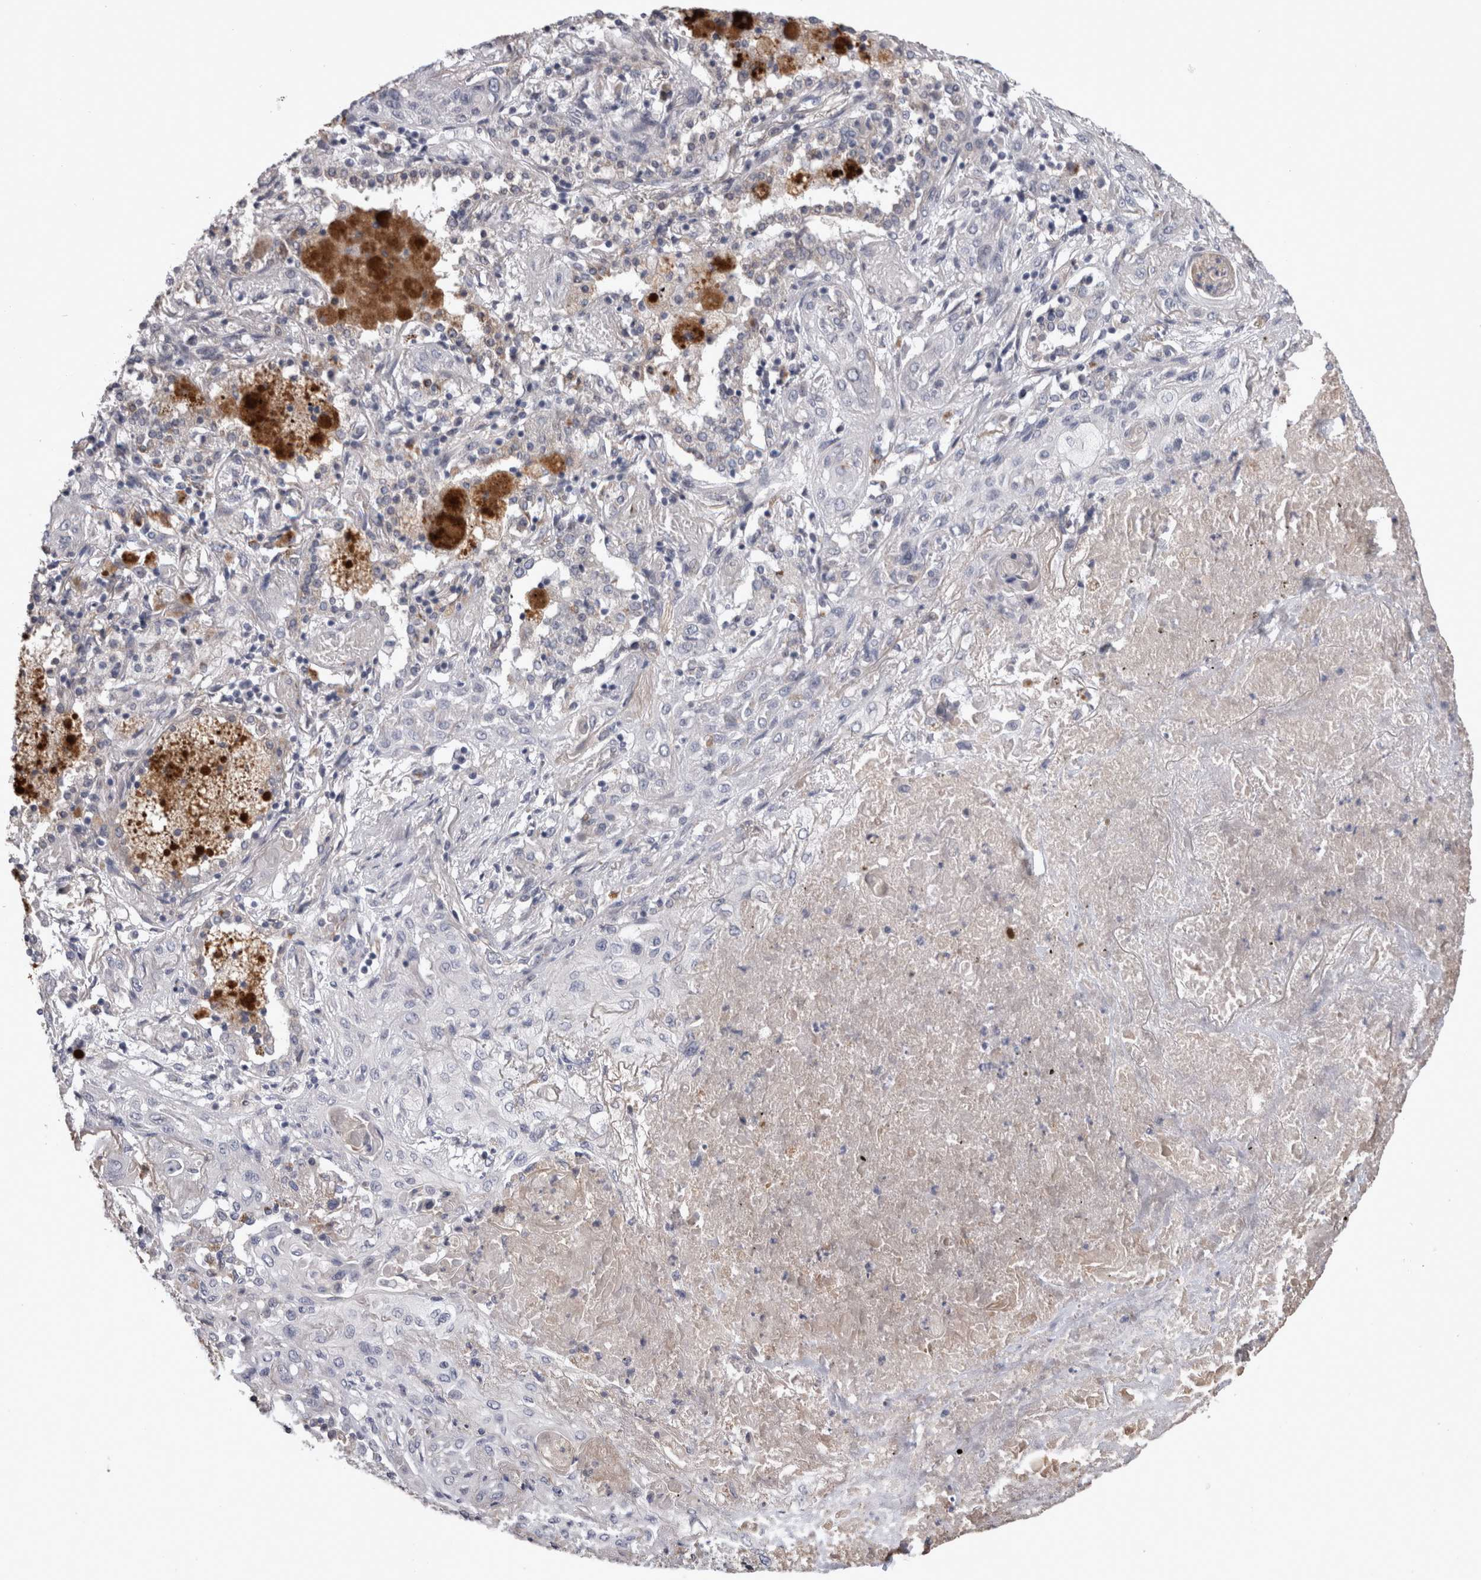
{"staining": {"intensity": "negative", "quantity": "none", "location": "none"}, "tissue": "lung cancer", "cell_type": "Tumor cells", "image_type": "cancer", "snomed": [{"axis": "morphology", "description": "Squamous cell carcinoma, NOS"}, {"axis": "topography", "description": "Lung"}], "caption": "A high-resolution image shows IHC staining of lung squamous cell carcinoma, which shows no significant expression in tumor cells. (Stains: DAB (3,3'-diaminobenzidine) IHC with hematoxylin counter stain, Microscopy: brightfield microscopy at high magnification).", "gene": "STC1", "patient": {"sex": "female", "age": 47}}